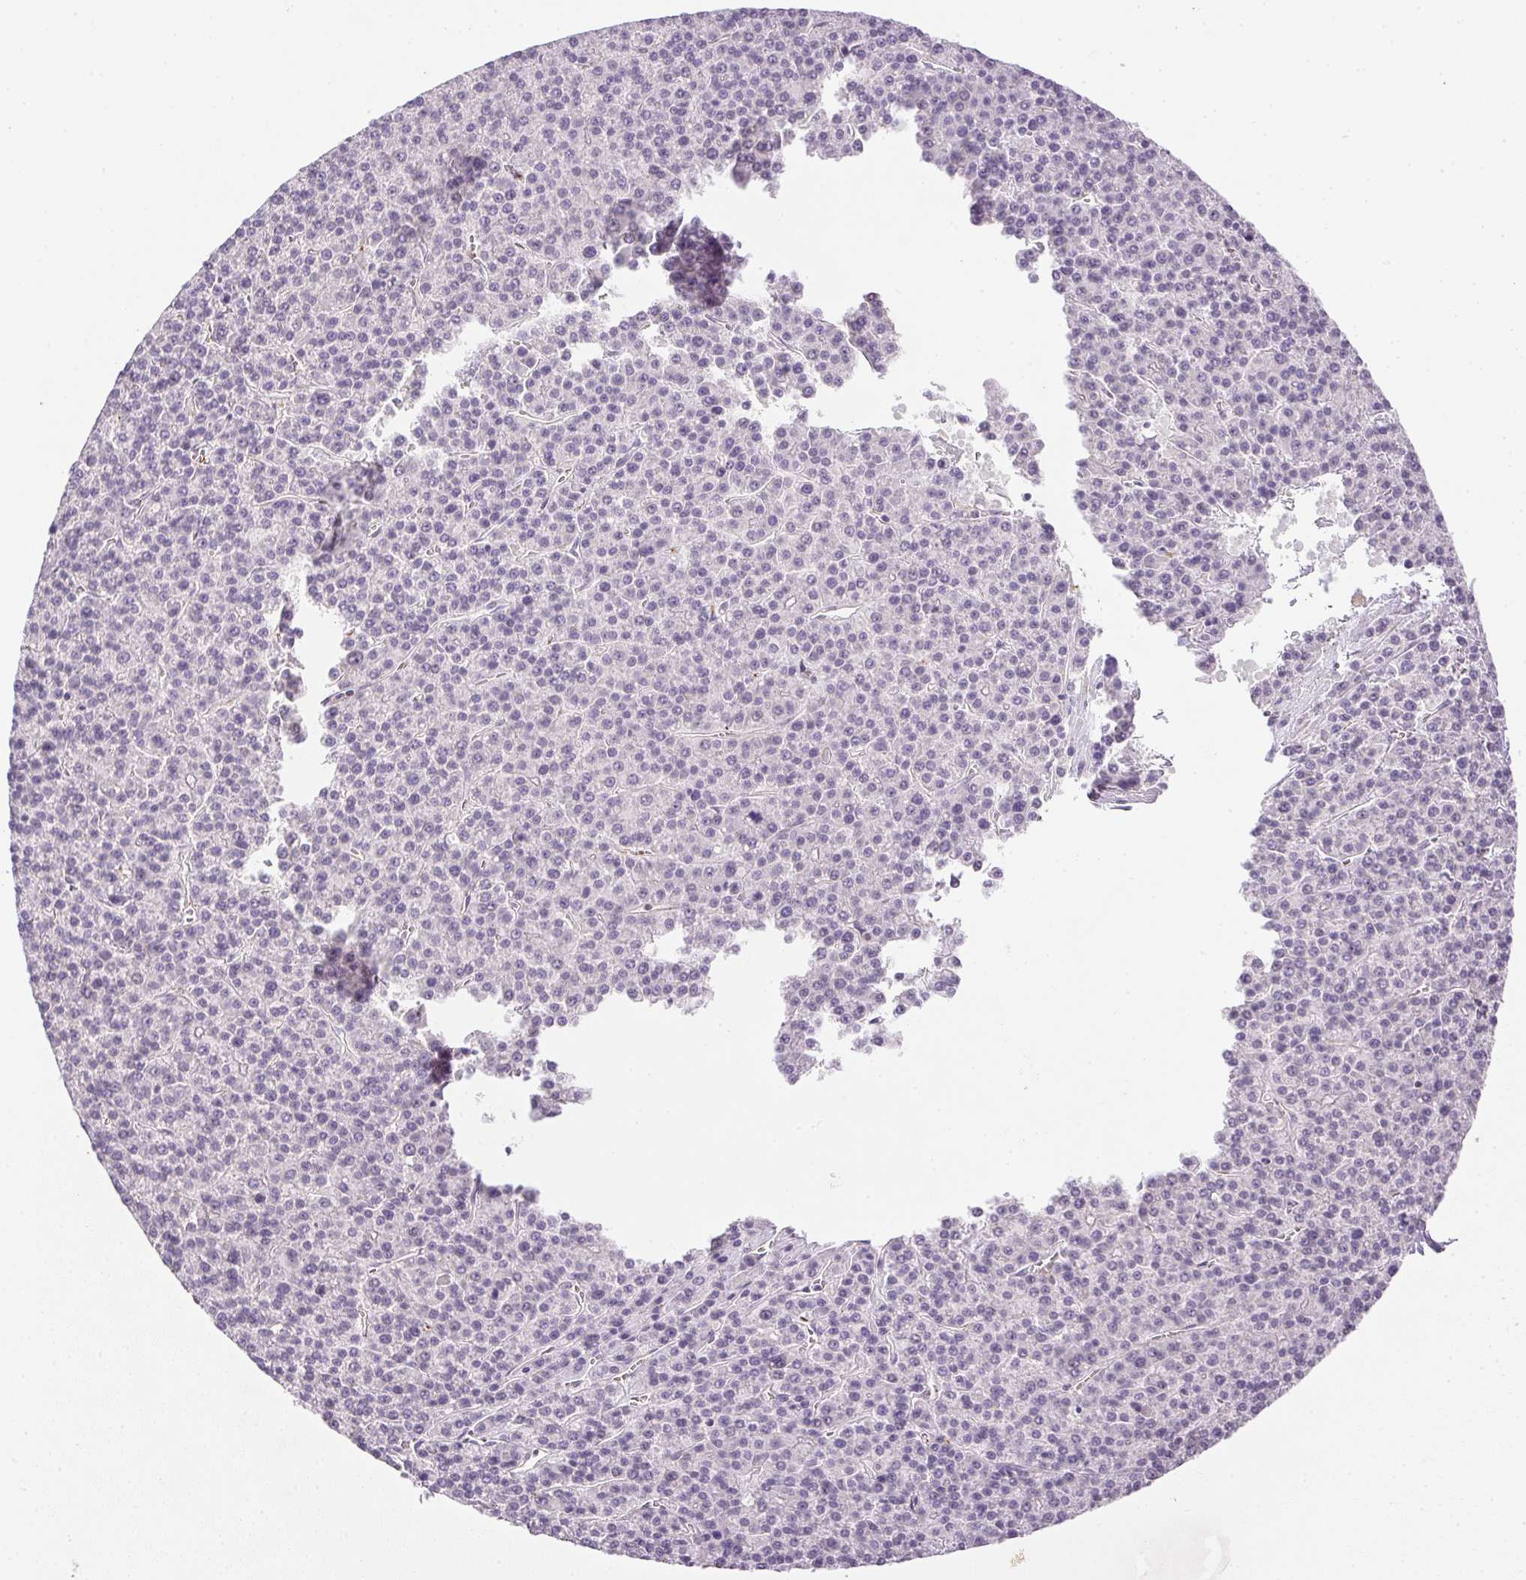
{"staining": {"intensity": "negative", "quantity": "none", "location": "none"}, "tissue": "liver cancer", "cell_type": "Tumor cells", "image_type": "cancer", "snomed": [{"axis": "morphology", "description": "Carcinoma, Hepatocellular, NOS"}, {"axis": "topography", "description": "Liver"}], "caption": "This micrograph is of hepatocellular carcinoma (liver) stained with immunohistochemistry (IHC) to label a protein in brown with the nuclei are counter-stained blue. There is no expression in tumor cells. (Immunohistochemistry, brightfield microscopy, high magnification).", "gene": "PRL", "patient": {"sex": "female", "age": 58}}